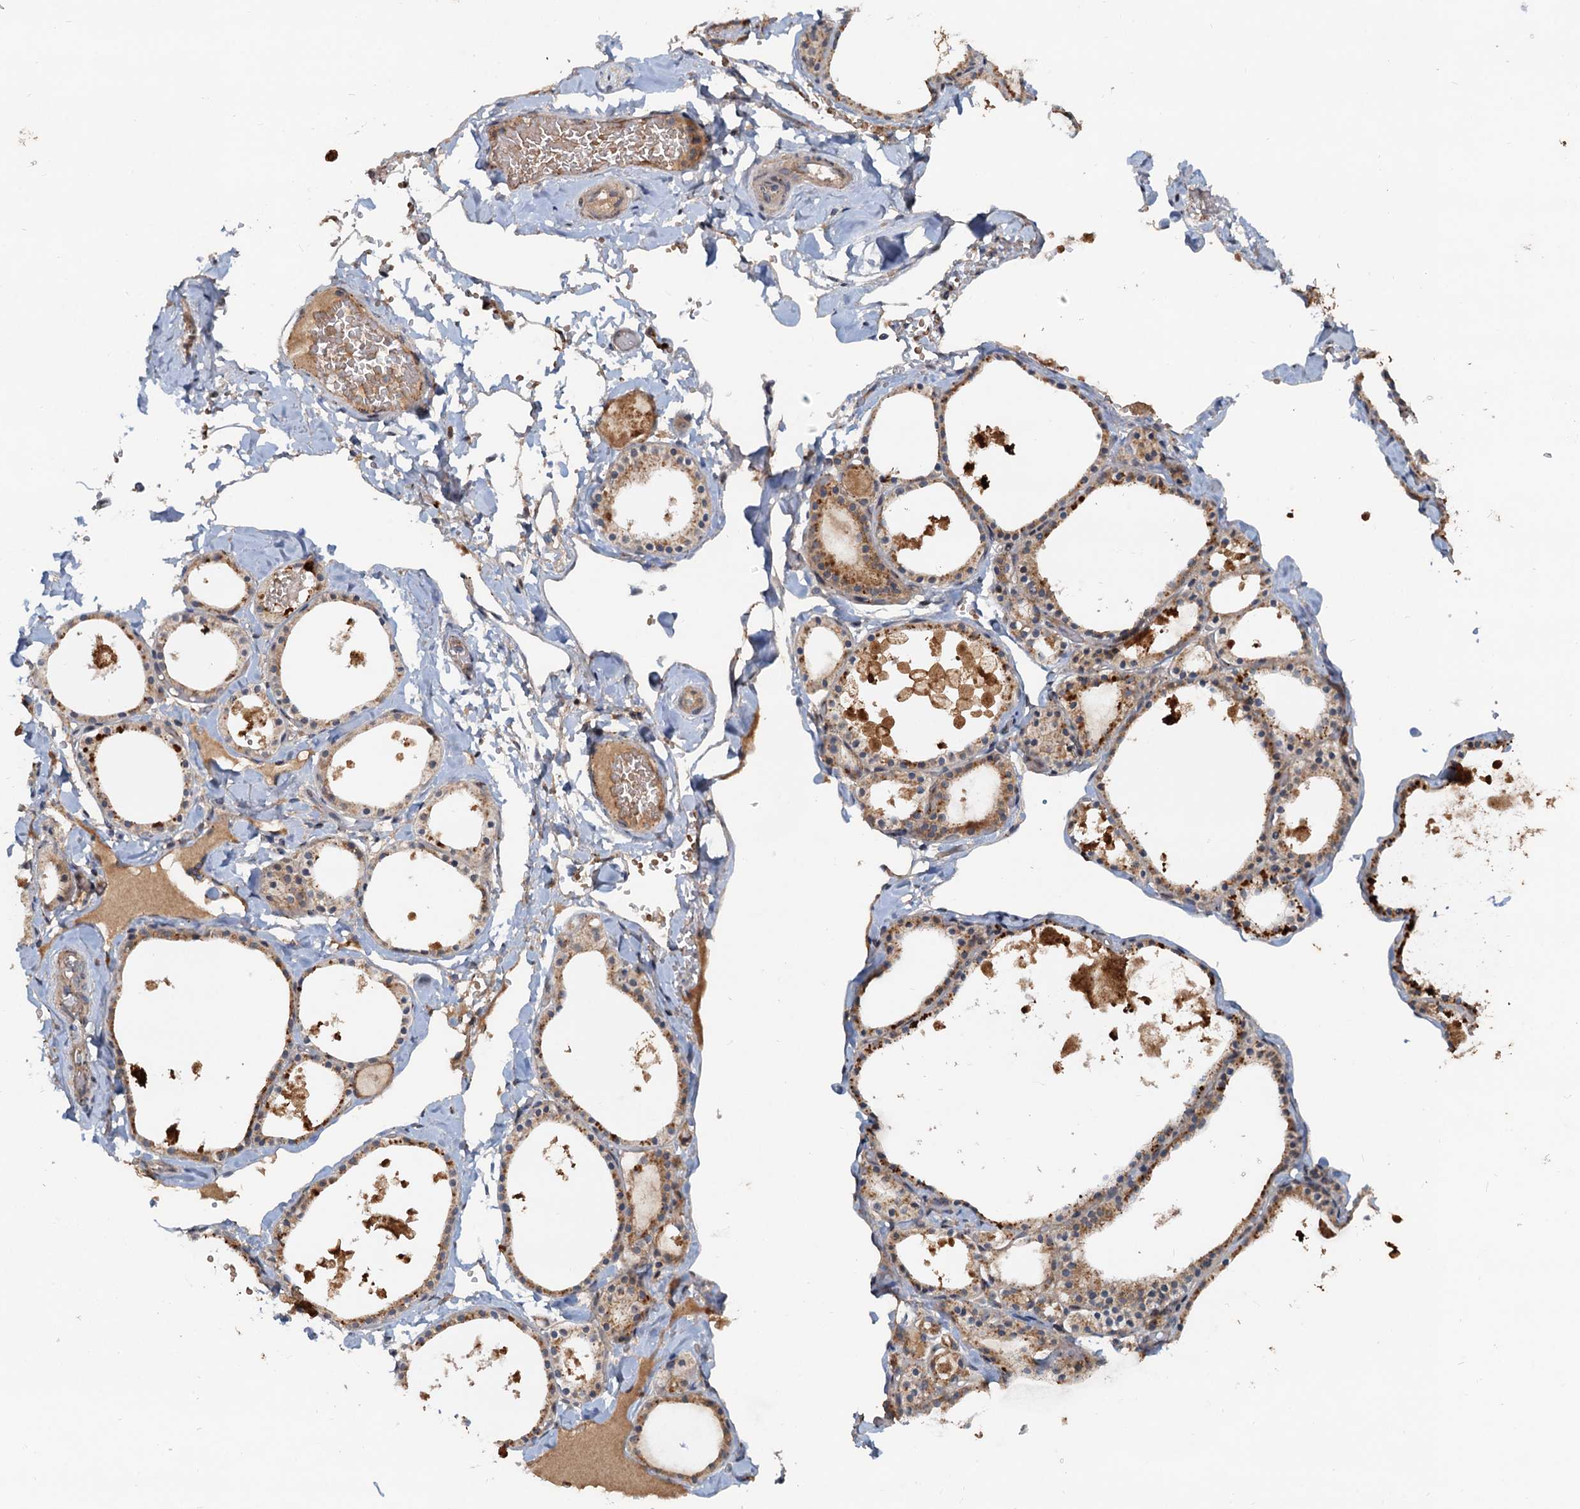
{"staining": {"intensity": "moderate", "quantity": ">75%", "location": "cytoplasmic/membranous"}, "tissue": "thyroid gland", "cell_type": "Glandular cells", "image_type": "normal", "snomed": [{"axis": "morphology", "description": "Normal tissue, NOS"}, {"axis": "topography", "description": "Thyroid gland"}], "caption": "Immunohistochemistry (DAB (3,3'-diaminobenzidine)) staining of normal thyroid gland exhibits moderate cytoplasmic/membranous protein expression in about >75% of glandular cells.", "gene": "CEP68", "patient": {"sex": "male", "age": 56}}